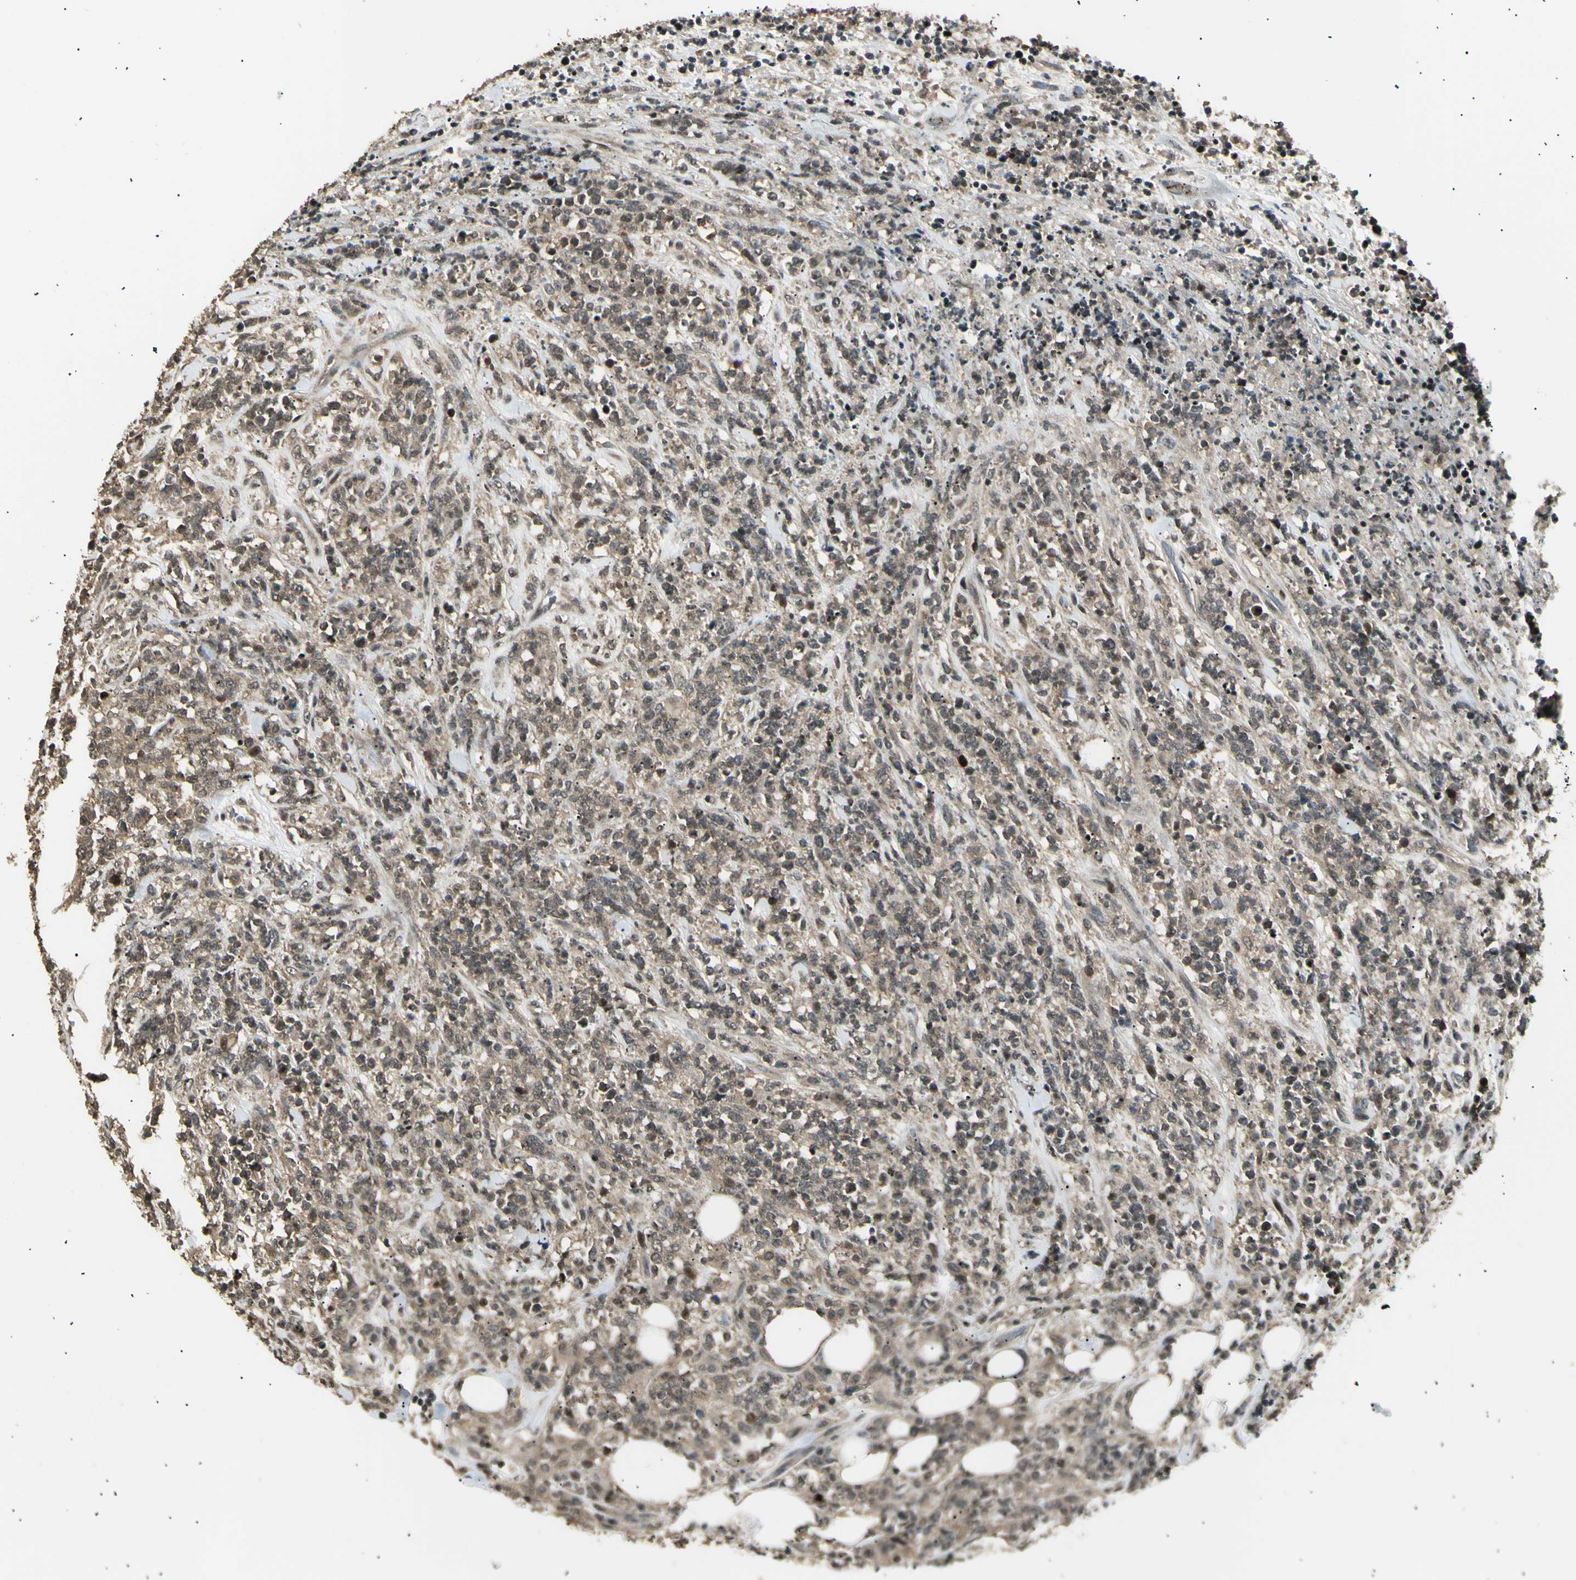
{"staining": {"intensity": "weak", "quantity": ">75%", "location": "cytoplasmic/membranous,nuclear"}, "tissue": "lymphoma", "cell_type": "Tumor cells", "image_type": "cancer", "snomed": [{"axis": "morphology", "description": "Malignant lymphoma, non-Hodgkin's type, High grade"}, {"axis": "topography", "description": "Soft tissue"}], "caption": "A low amount of weak cytoplasmic/membranous and nuclear expression is identified in approximately >75% of tumor cells in lymphoma tissue.", "gene": "NUAK2", "patient": {"sex": "male", "age": 18}}